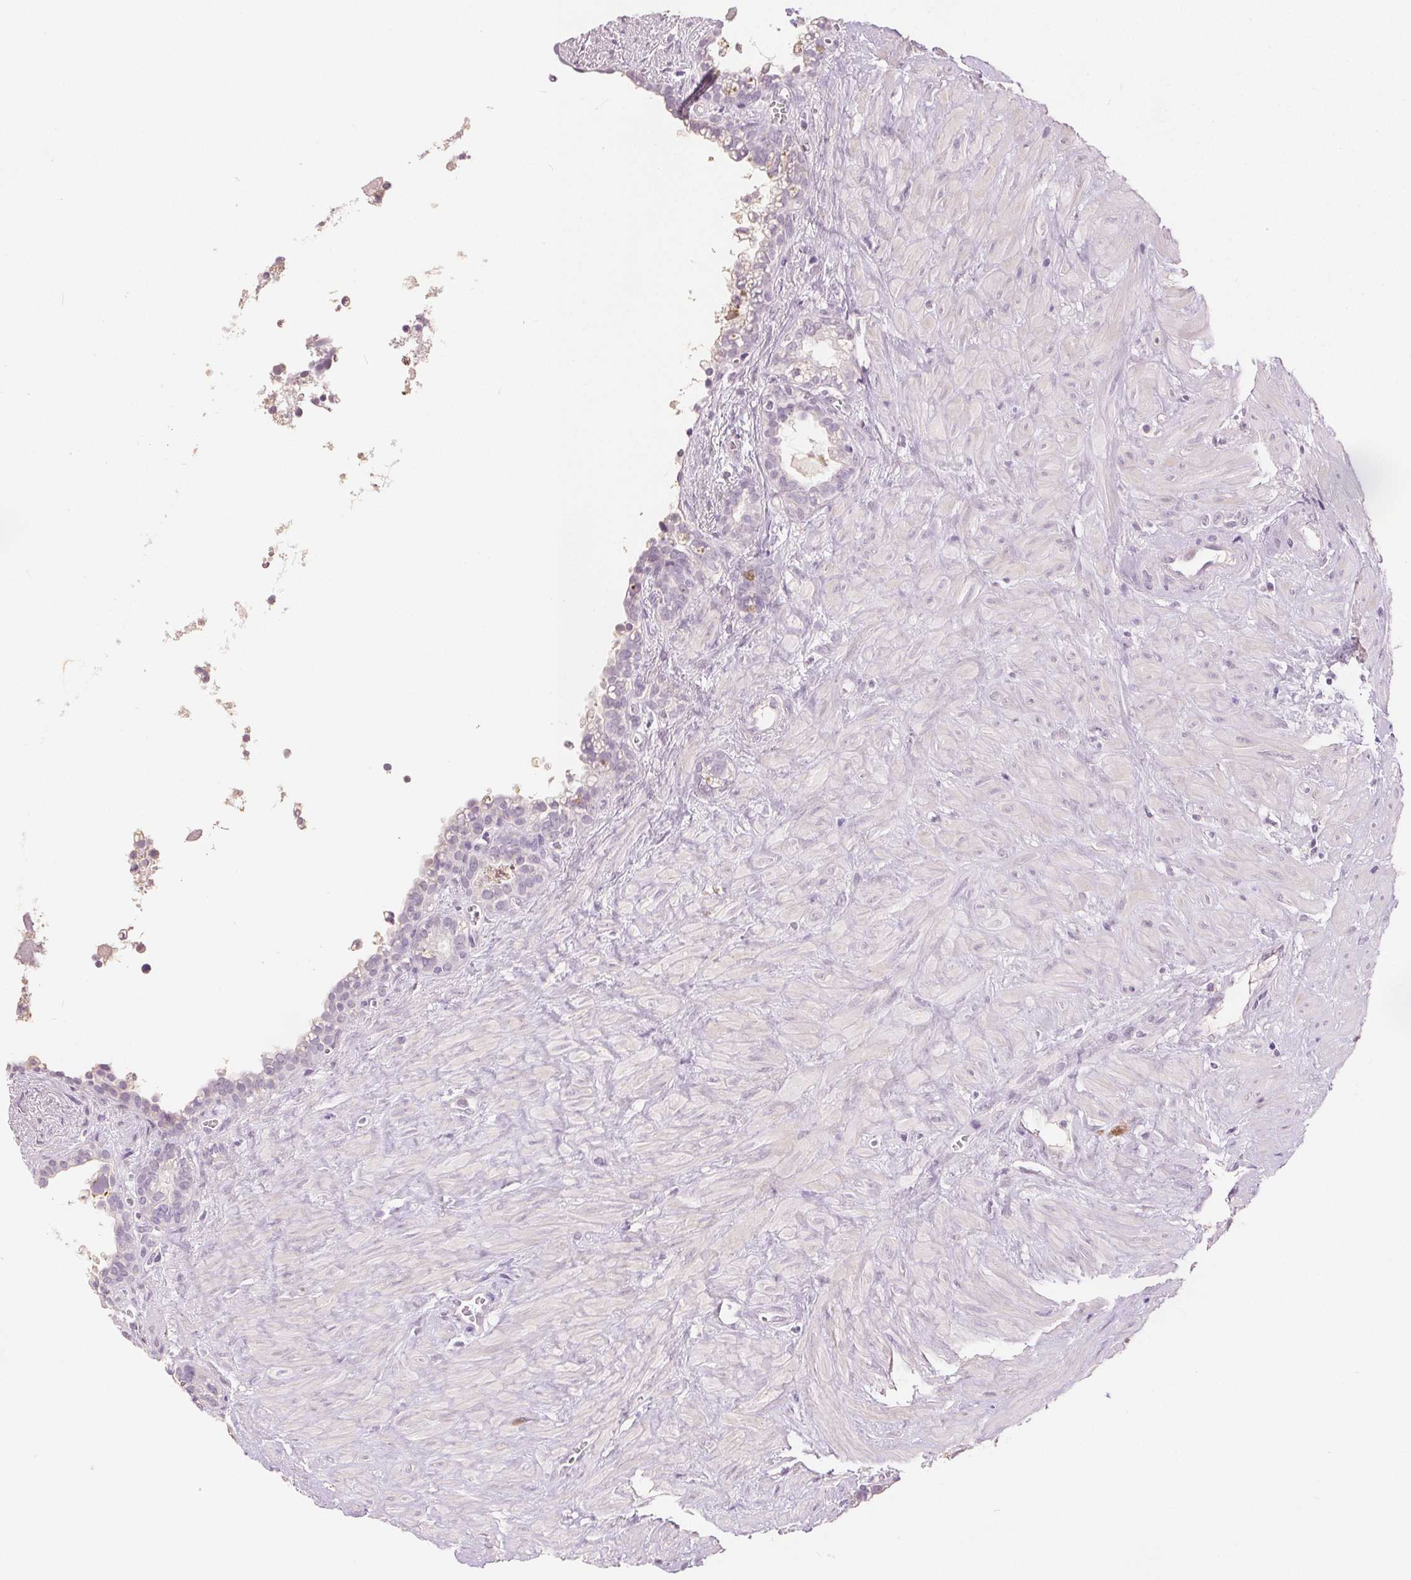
{"staining": {"intensity": "negative", "quantity": "none", "location": "none"}, "tissue": "seminal vesicle", "cell_type": "Glandular cells", "image_type": "normal", "snomed": [{"axis": "morphology", "description": "Normal tissue, NOS"}, {"axis": "topography", "description": "Seminal veicle"}], "caption": "Glandular cells show no significant protein positivity in unremarkable seminal vesicle. Brightfield microscopy of immunohistochemistry stained with DAB (3,3'-diaminobenzidine) (brown) and hematoxylin (blue), captured at high magnification.", "gene": "CA12", "patient": {"sex": "male", "age": 76}}